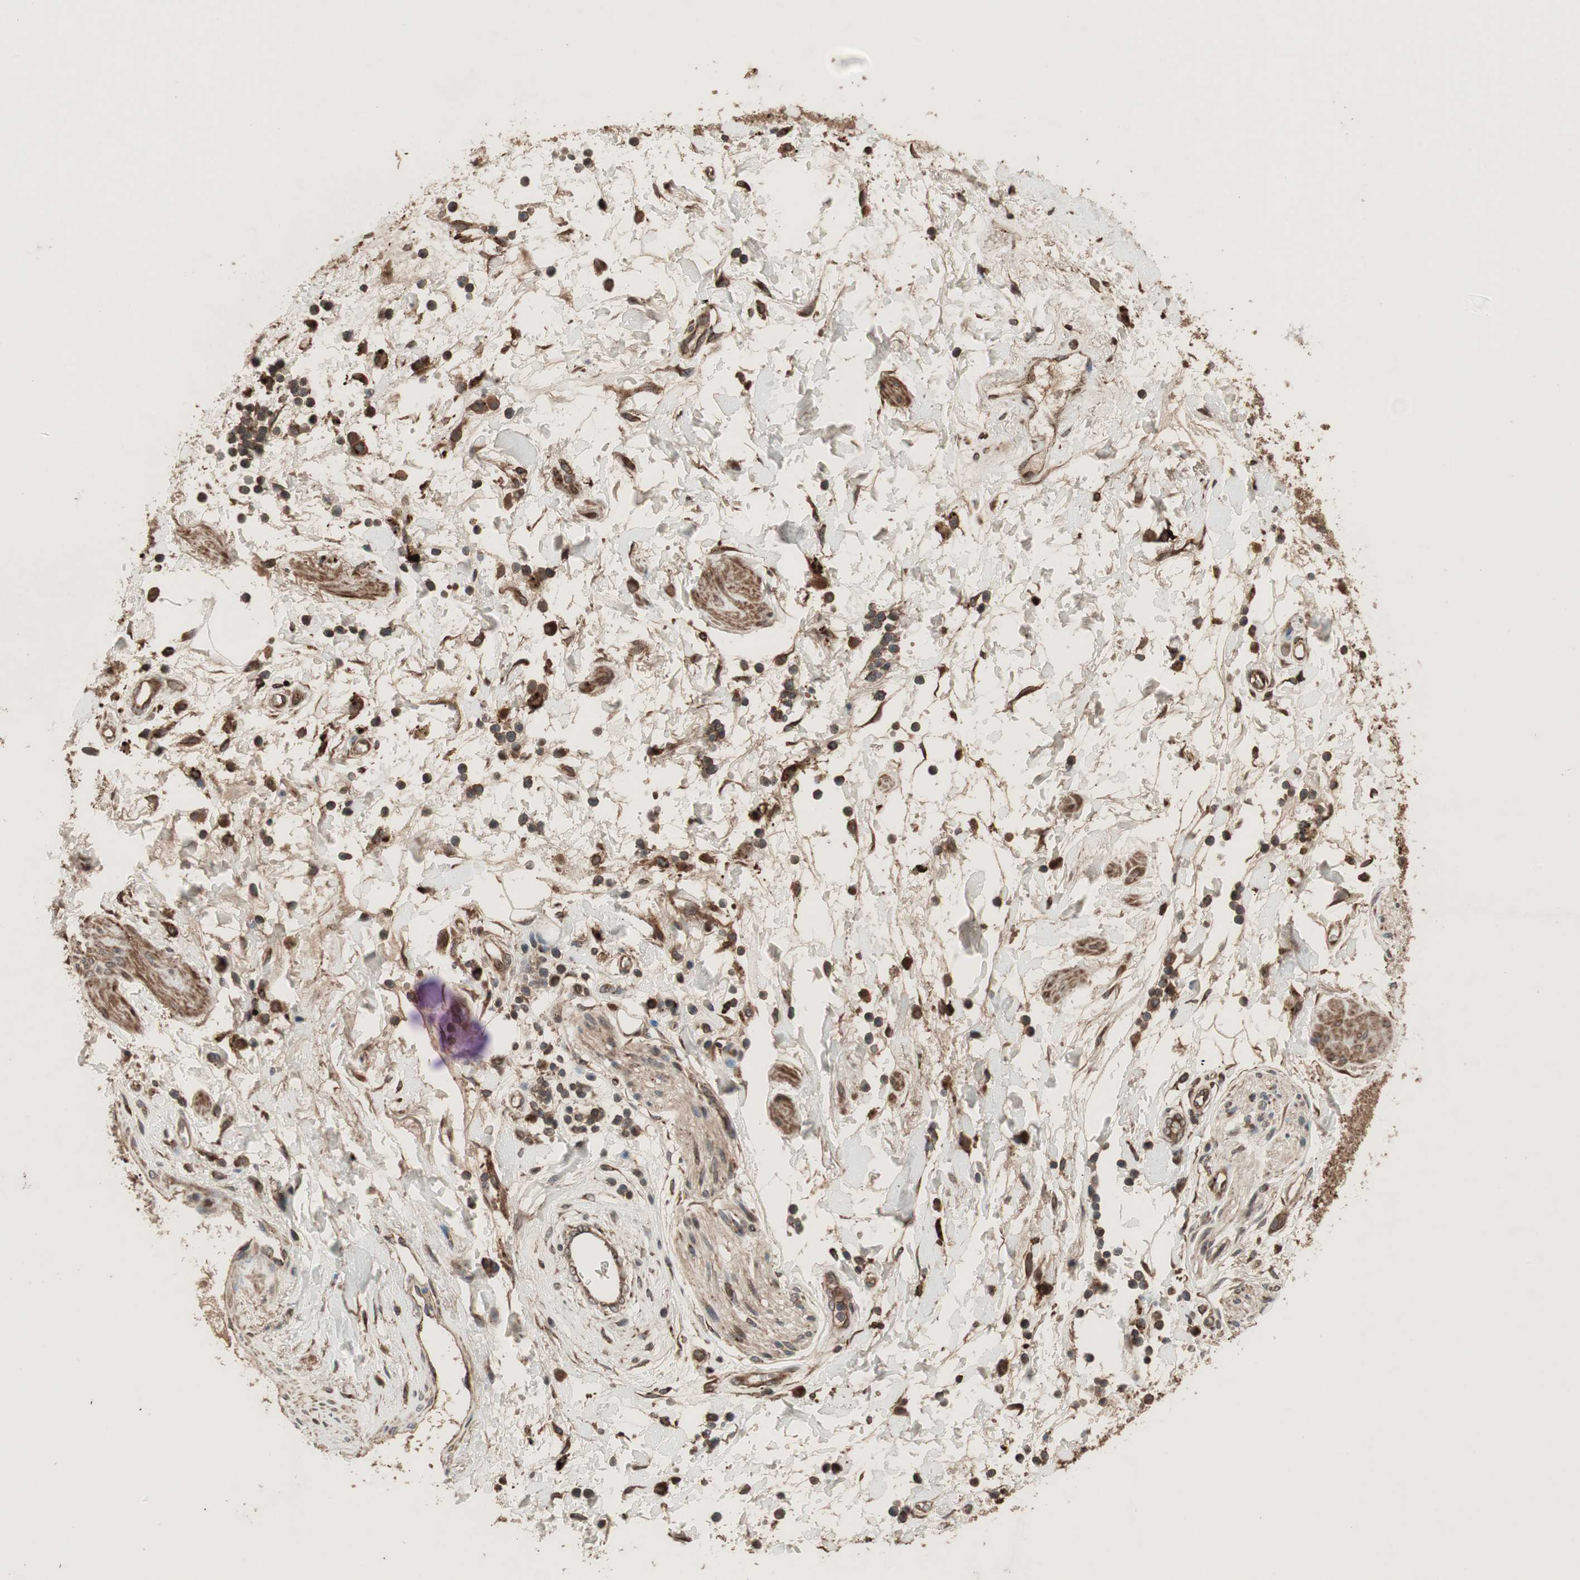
{"staining": {"intensity": "moderate", "quantity": ">75%", "location": "cytoplasmic/membranous"}, "tissue": "adipose tissue", "cell_type": "Adipocytes", "image_type": "normal", "snomed": [{"axis": "morphology", "description": "Normal tissue, NOS"}, {"axis": "topography", "description": "Soft tissue"}, {"axis": "topography", "description": "Peripheral nerve tissue"}], "caption": "Unremarkable adipose tissue was stained to show a protein in brown. There is medium levels of moderate cytoplasmic/membranous expression in about >75% of adipocytes.", "gene": "RAB1A", "patient": {"sex": "female", "age": 71}}